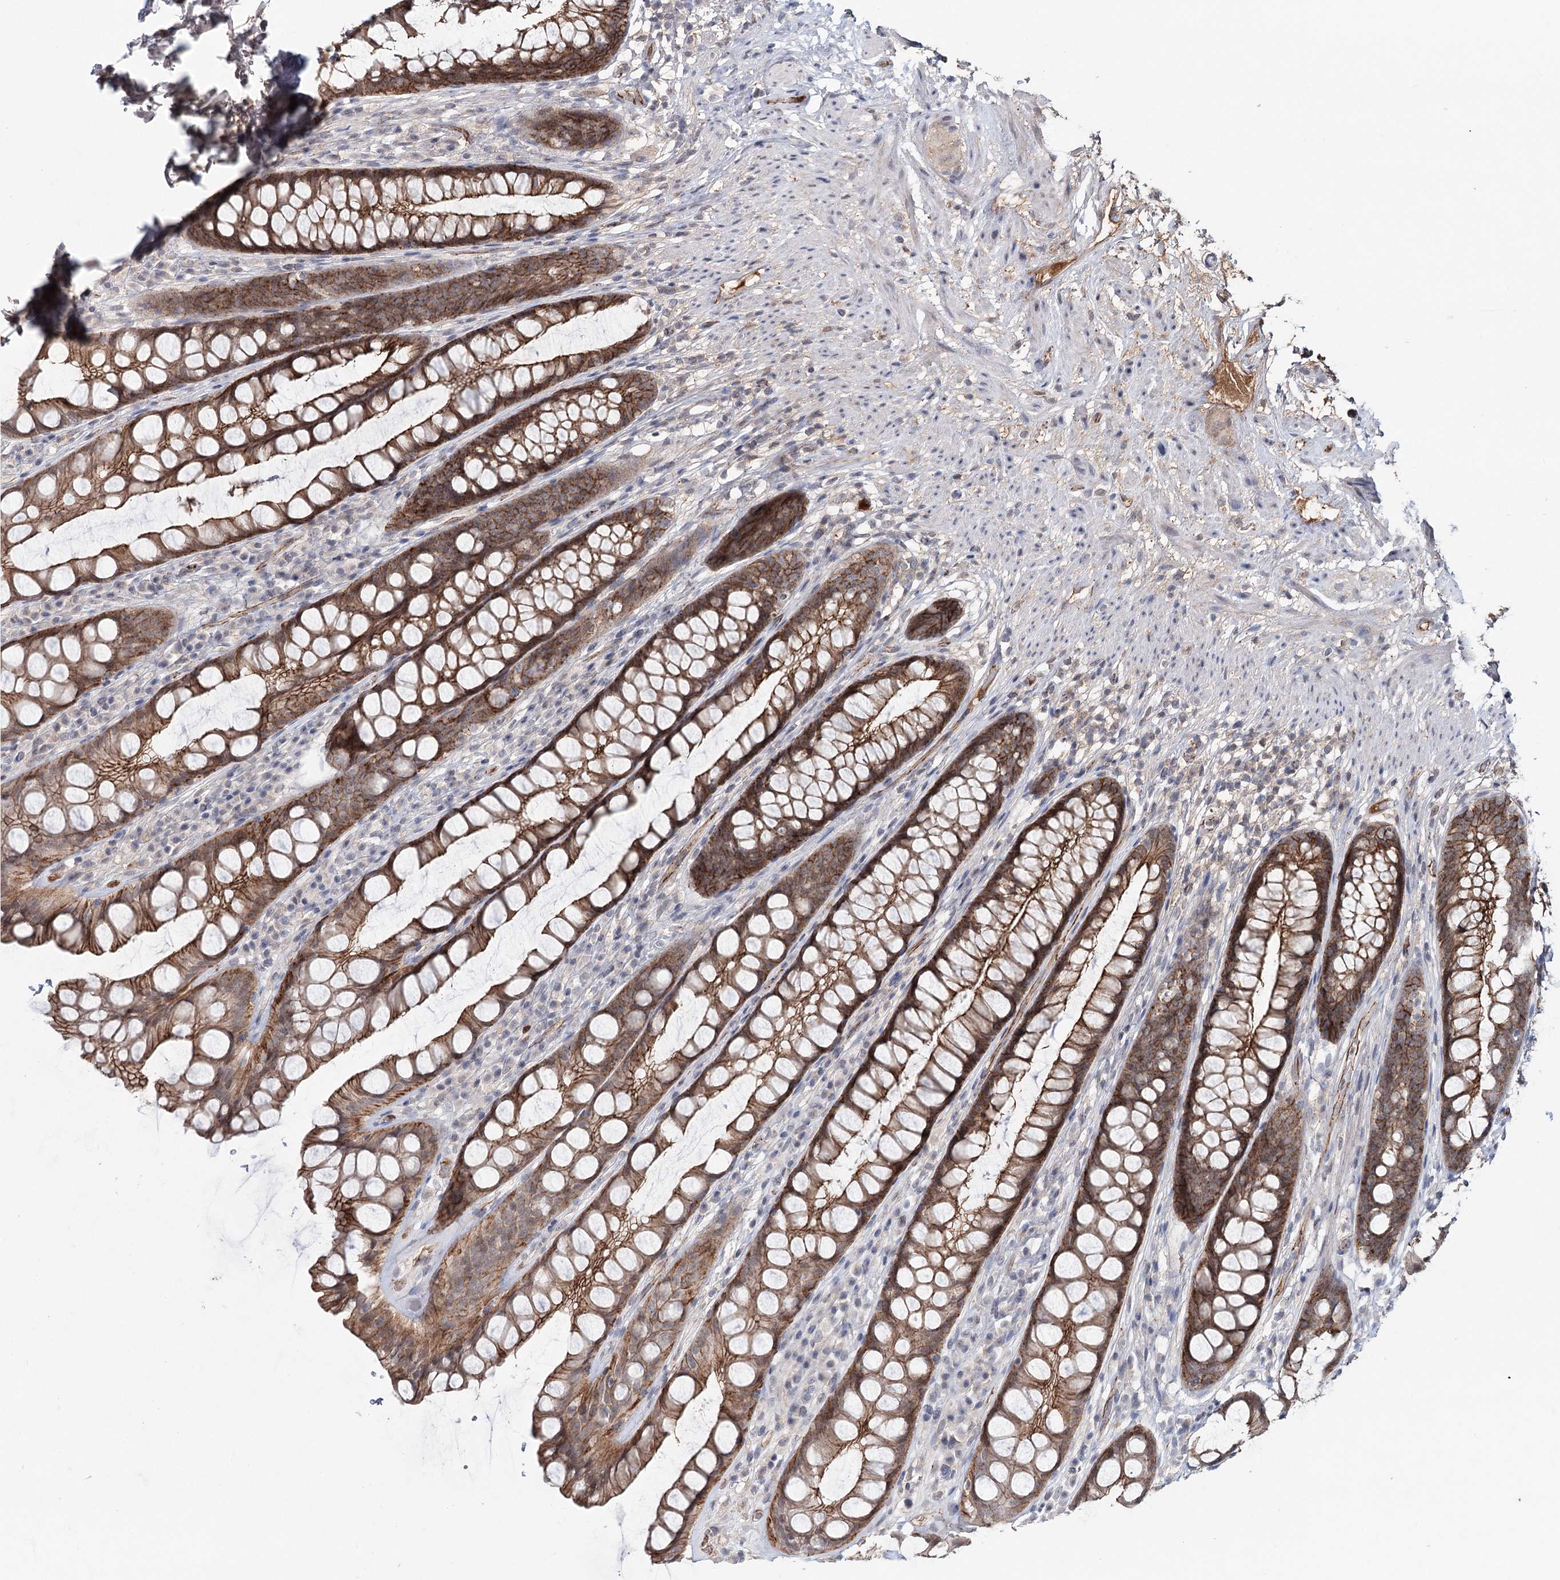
{"staining": {"intensity": "moderate", "quantity": ">75%", "location": "cytoplasmic/membranous"}, "tissue": "rectum", "cell_type": "Glandular cells", "image_type": "normal", "snomed": [{"axis": "morphology", "description": "Normal tissue, NOS"}, {"axis": "topography", "description": "Rectum"}], "caption": "Protein staining by IHC shows moderate cytoplasmic/membranous positivity in about >75% of glandular cells in benign rectum.", "gene": "PKP4", "patient": {"sex": "male", "age": 74}}